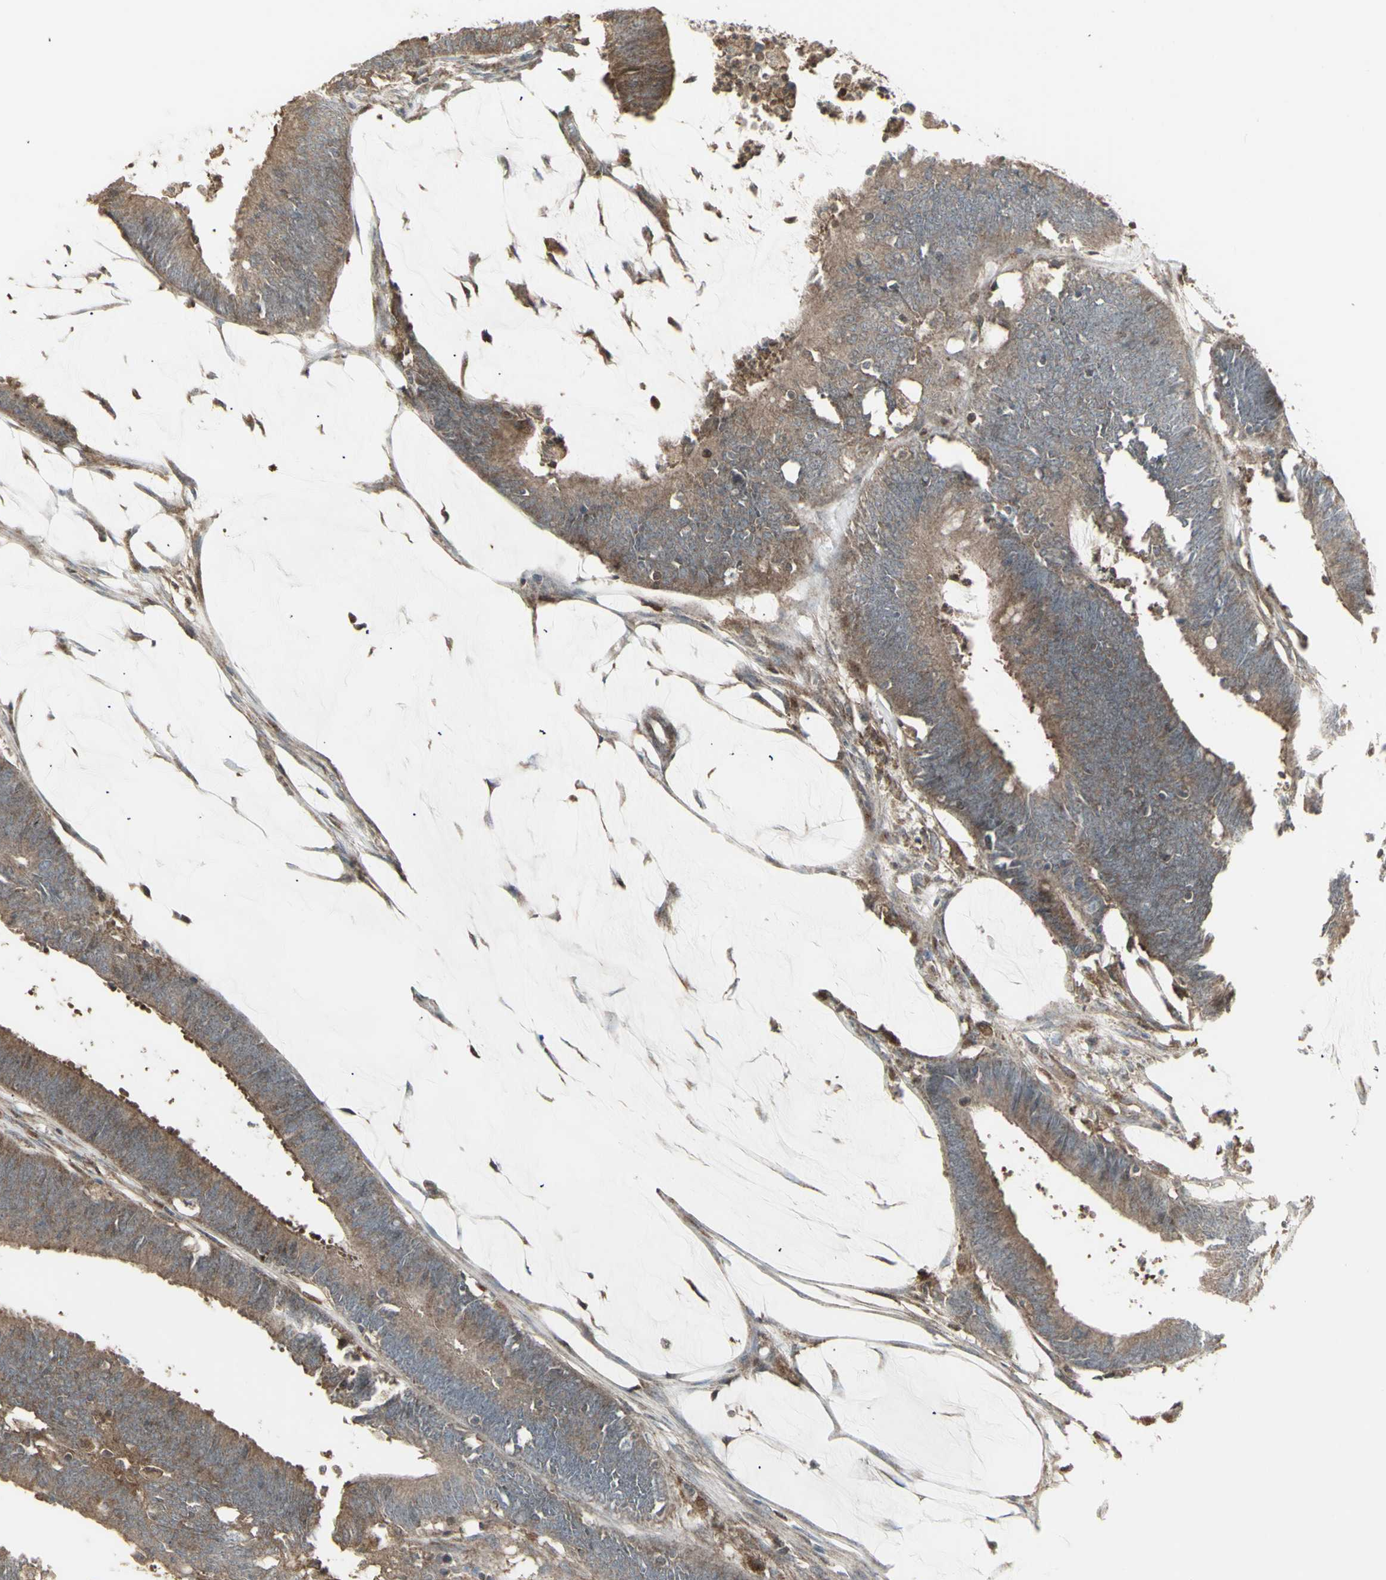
{"staining": {"intensity": "moderate", "quantity": ">75%", "location": "cytoplasmic/membranous"}, "tissue": "colorectal cancer", "cell_type": "Tumor cells", "image_type": "cancer", "snomed": [{"axis": "morphology", "description": "Adenocarcinoma, NOS"}, {"axis": "topography", "description": "Rectum"}], "caption": "Protein staining demonstrates moderate cytoplasmic/membranous positivity in about >75% of tumor cells in colorectal adenocarcinoma.", "gene": "RNASEL", "patient": {"sex": "female", "age": 66}}